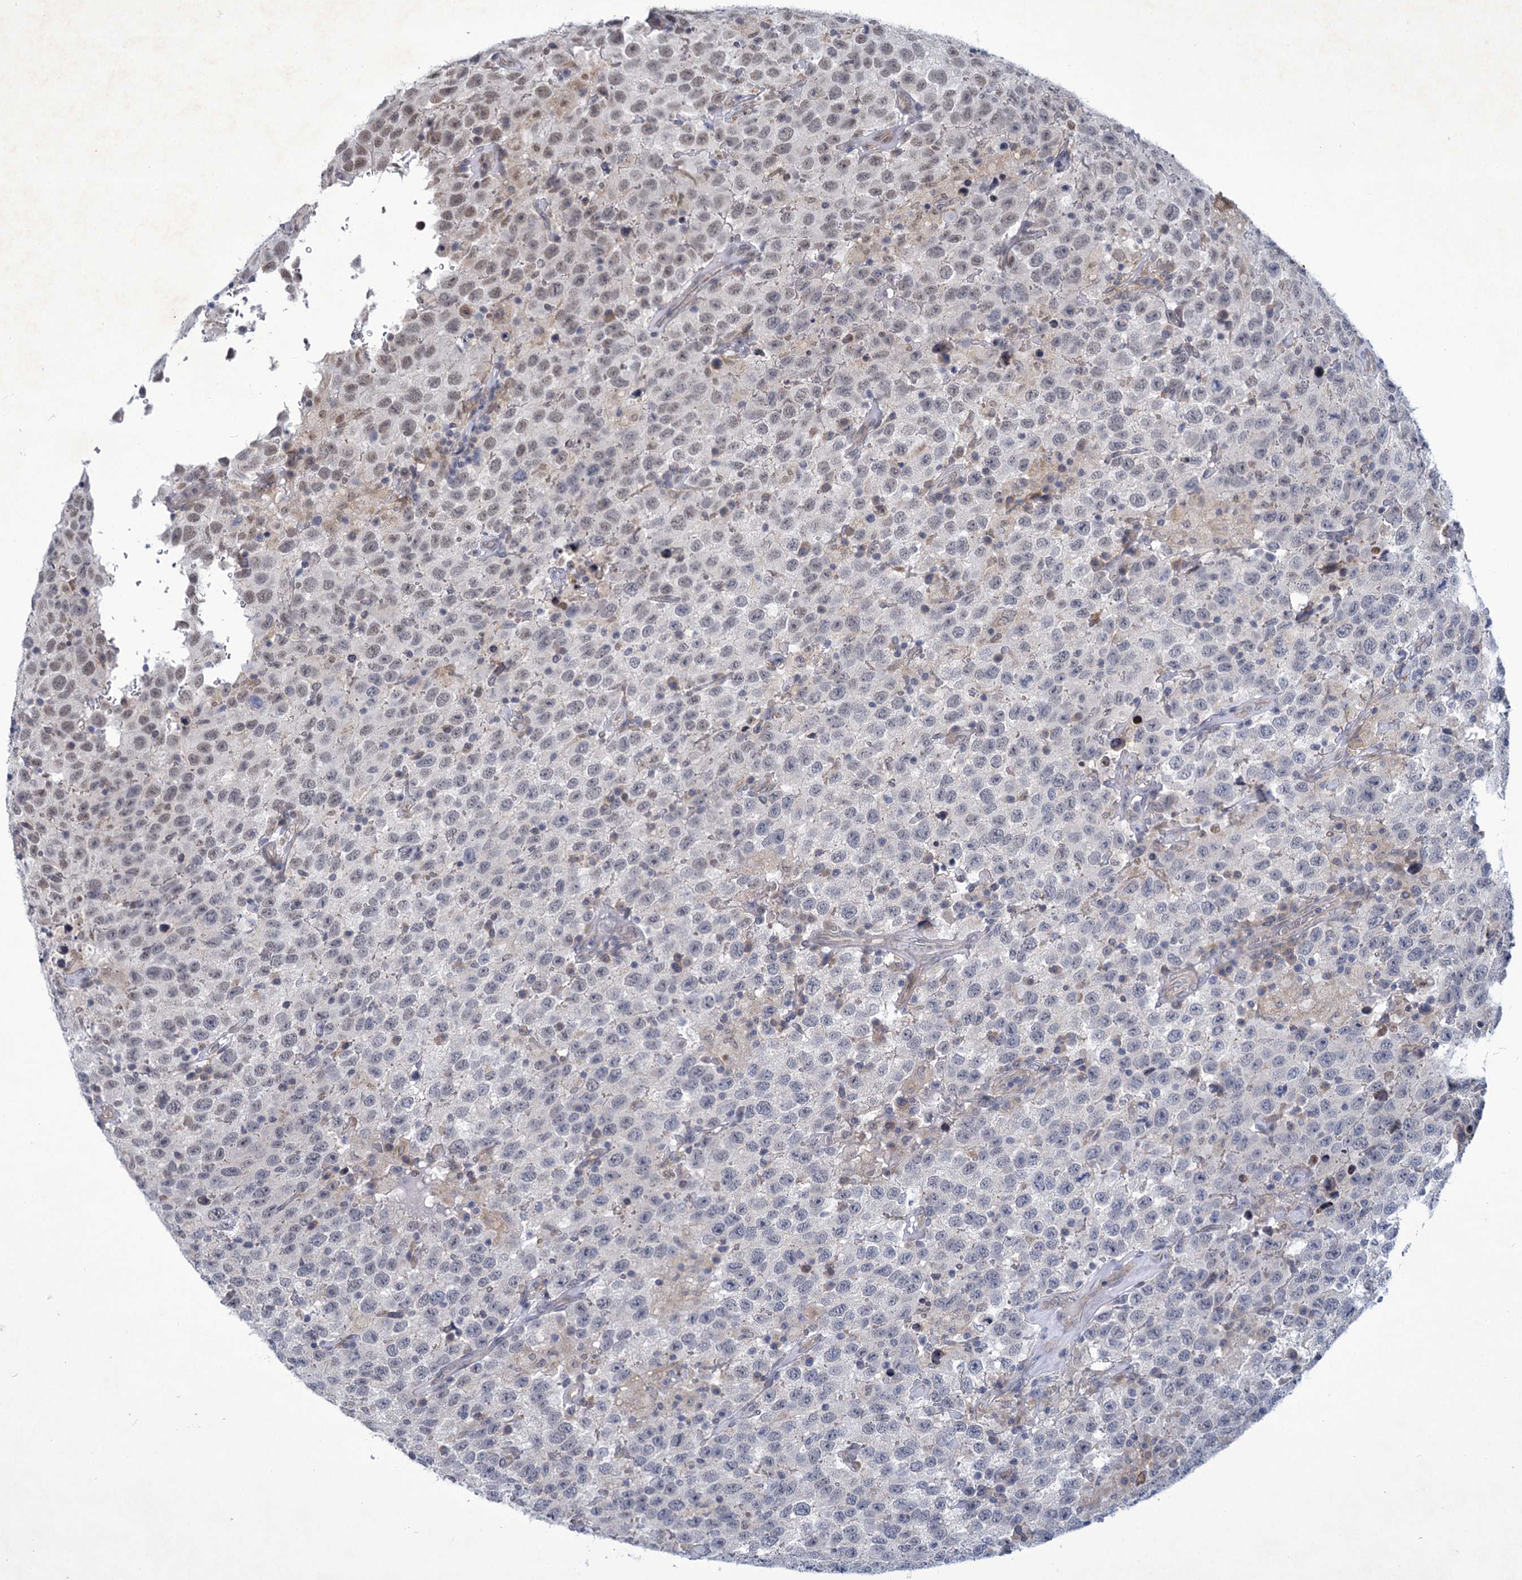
{"staining": {"intensity": "weak", "quantity": "<25%", "location": "nuclear"}, "tissue": "testis cancer", "cell_type": "Tumor cells", "image_type": "cancer", "snomed": [{"axis": "morphology", "description": "Seminoma, NOS"}, {"axis": "topography", "description": "Testis"}], "caption": "Human testis seminoma stained for a protein using immunohistochemistry exhibits no expression in tumor cells.", "gene": "MBLAC2", "patient": {"sex": "male", "age": 41}}